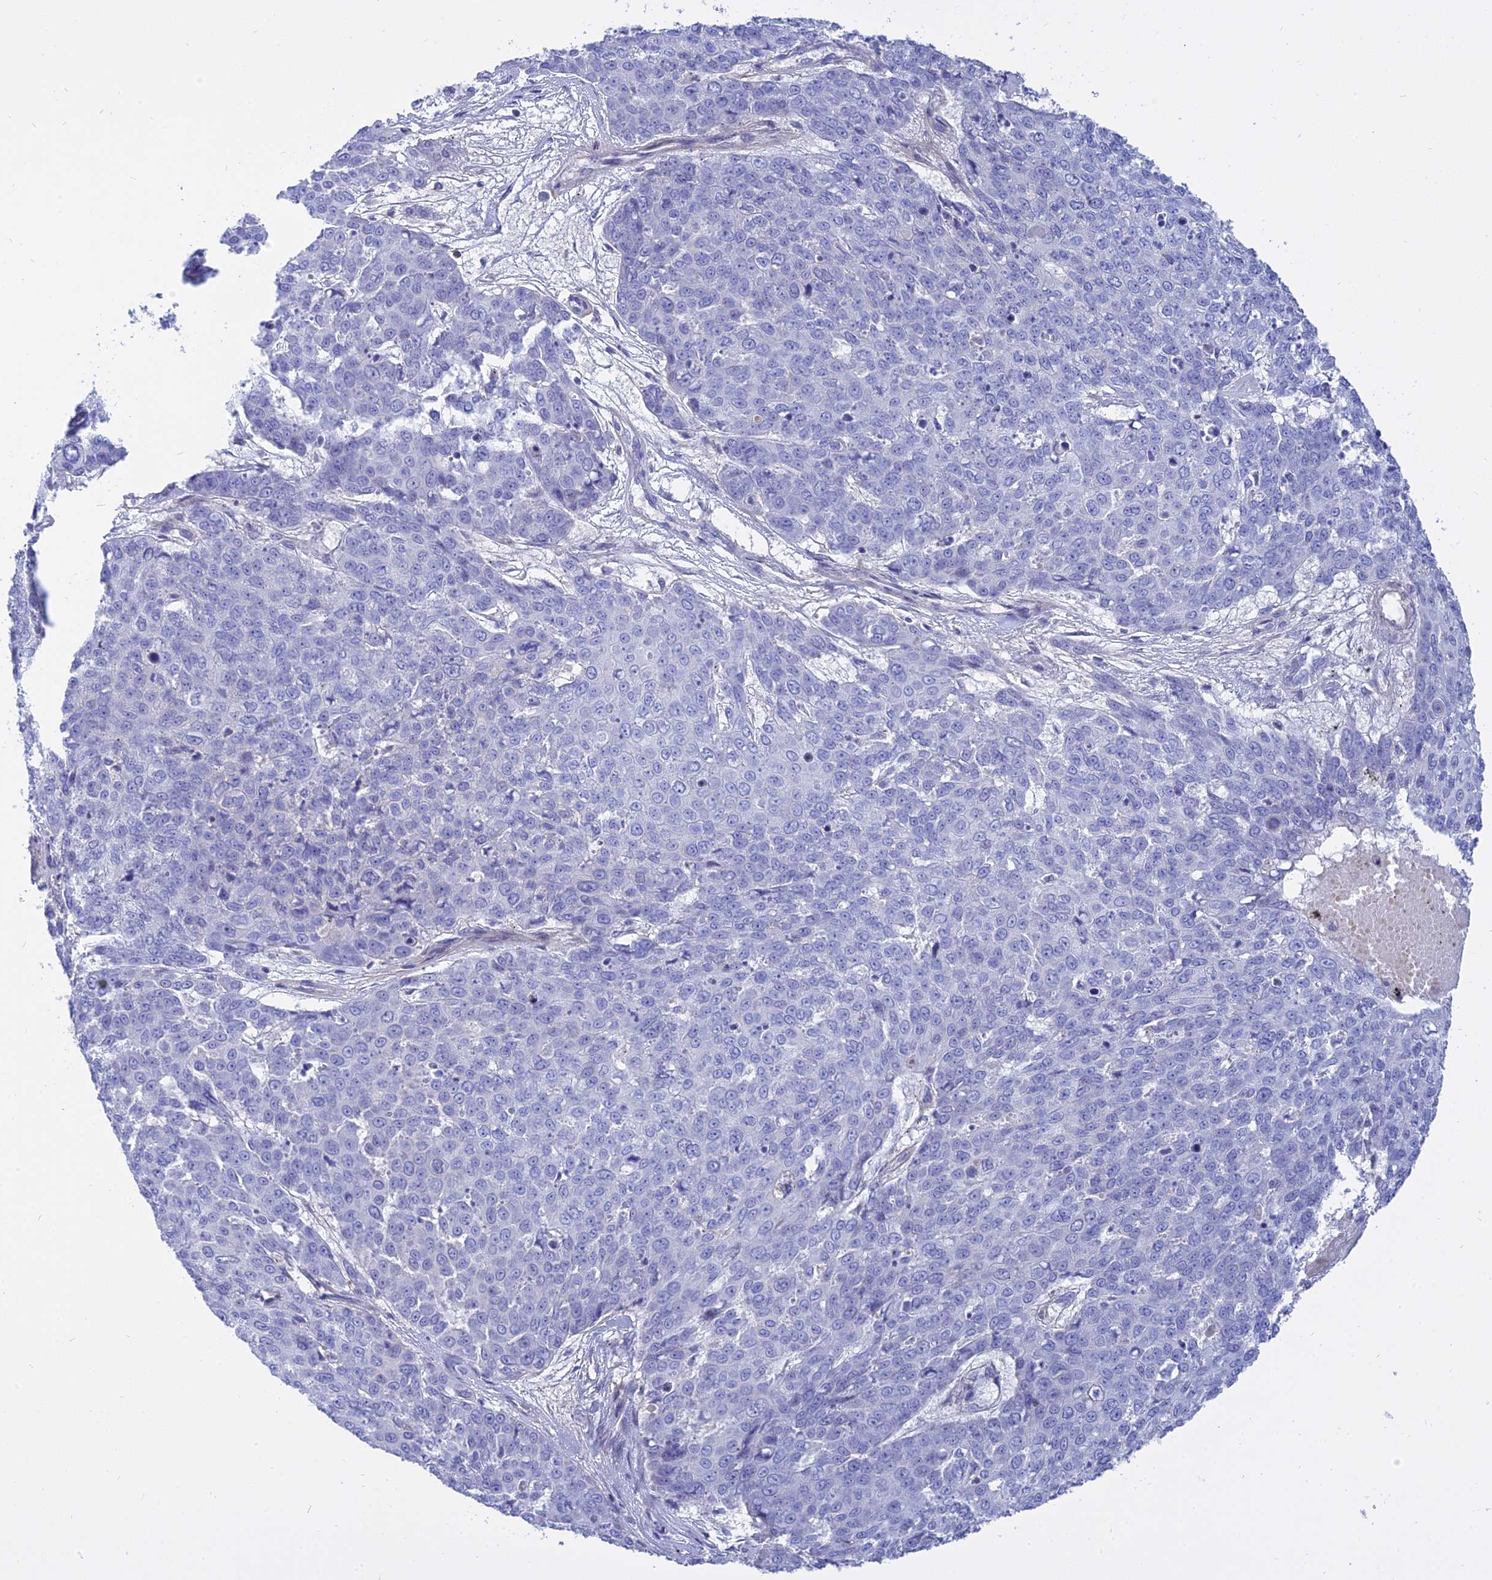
{"staining": {"intensity": "negative", "quantity": "none", "location": "none"}, "tissue": "skin cancer", "cell_type": "Tumor cells", "image_type": "cancer", "snomed": [{"axis": "morphology", "description": "Squamous cell carcinoma, NOS"}, {"axis": "topography", "description": "Skin"}], "caption": "Immunohistochemistry micrograph of neoplastic tissue: human squamous cell carcinoma (skin) stained with DAB (3,3'-diaminobenzidine) shows no significant protein positivity in tumor cells.", "gene": "MBD3L1", "patient": {"sex": "male", "age": 71}}